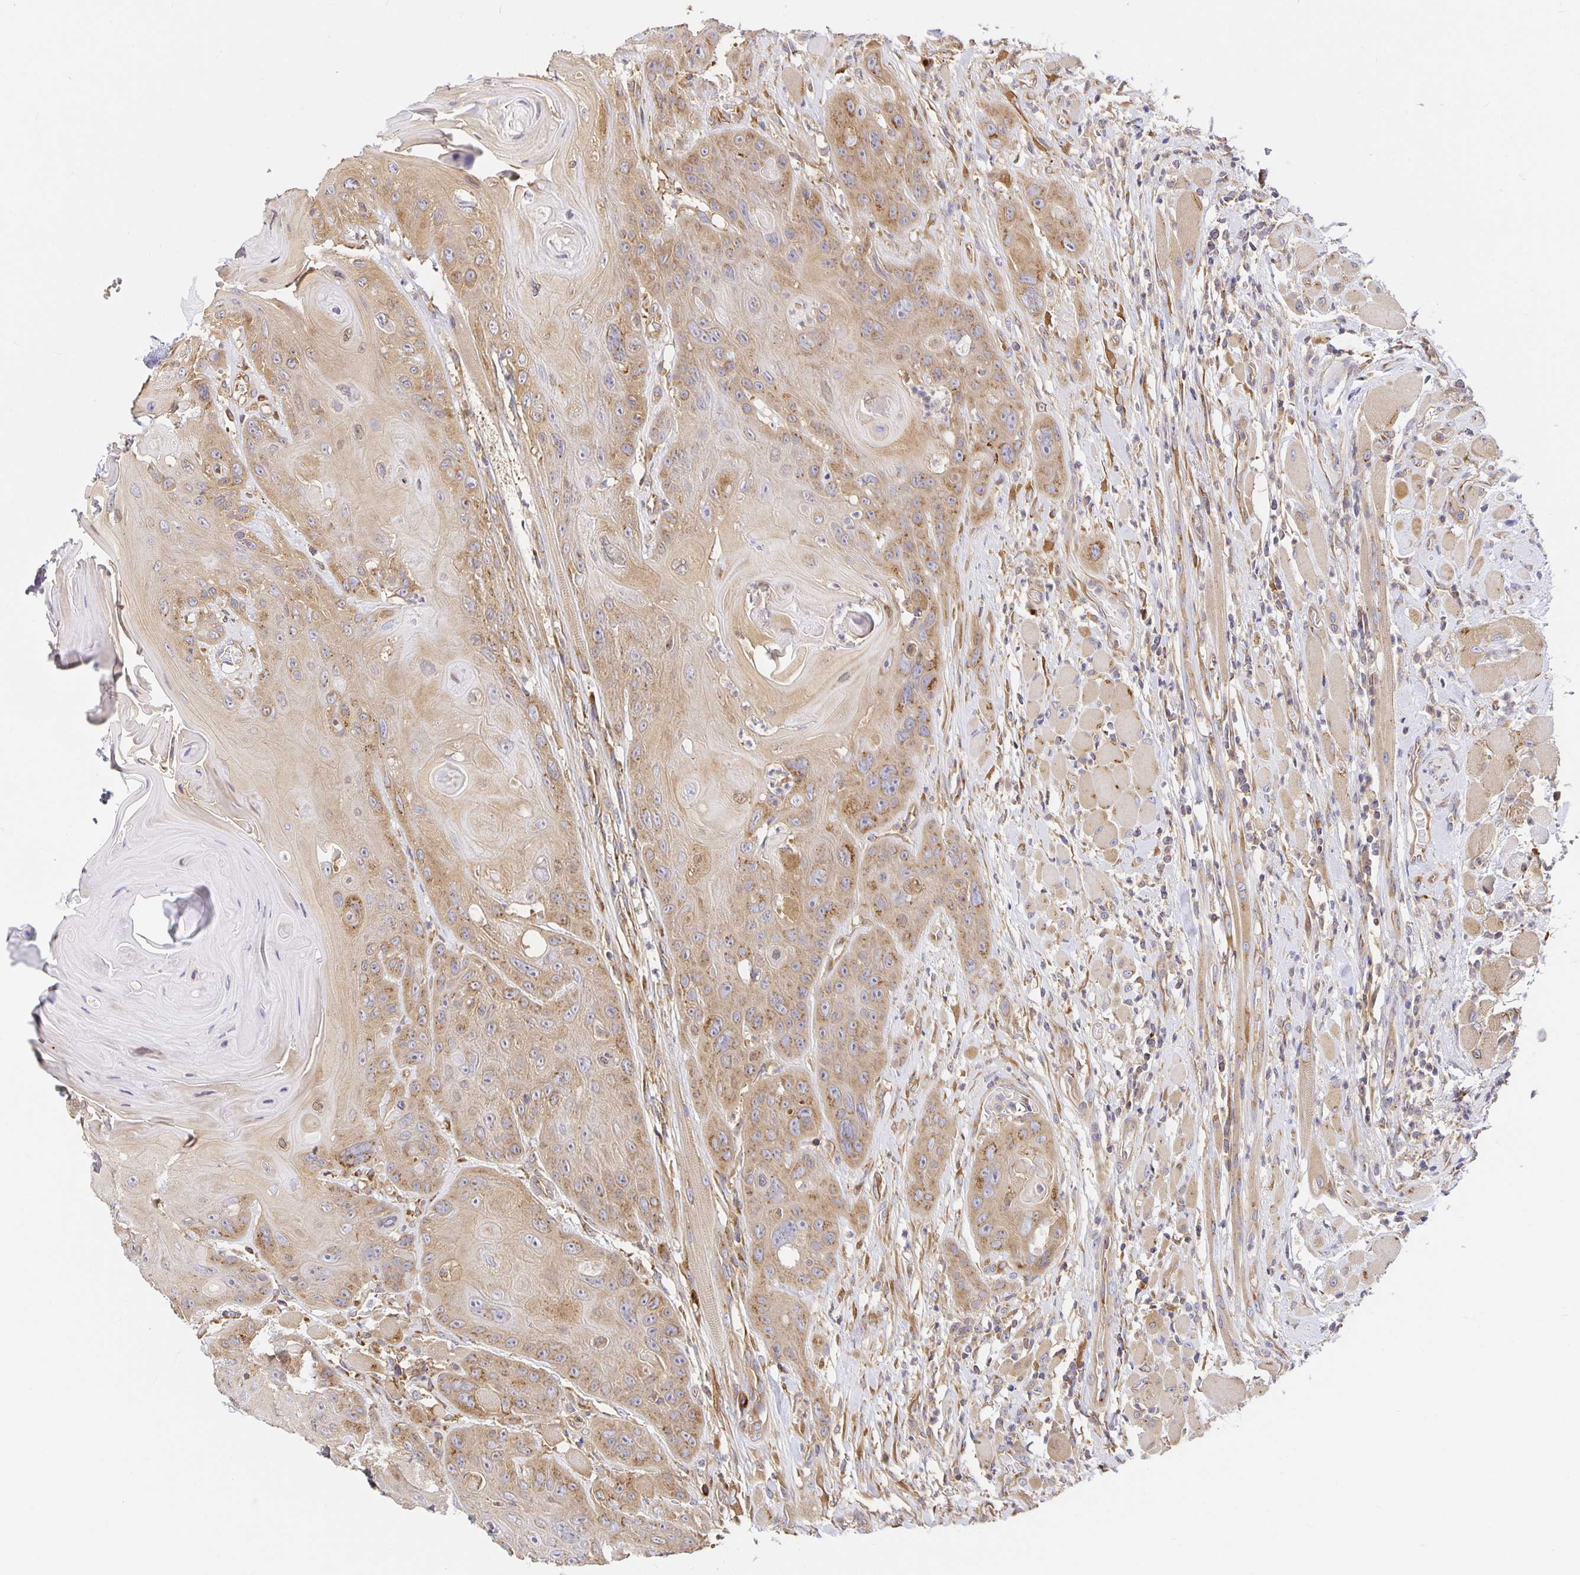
{"staining": {"intensity": "moderate", "quantity": ">75%", "location": "cytoplasmic/membranous"}, "tissue": "head and neck cancer", "cell_type": "Tumor cells", "image_type": "cancer", "snomed": [{"axis": "morphology", "description": "Squamous cell carcinoma, NOS"}, {"axis": "topography", "description": "Head-Neck"}], "caption": "Squamous cell carcinoma (head and neck) stained with a protein marker exhibits moderate staining in tumor cells.", "gene": "USO1", "patient": {"sex": "female", "age": 59}}